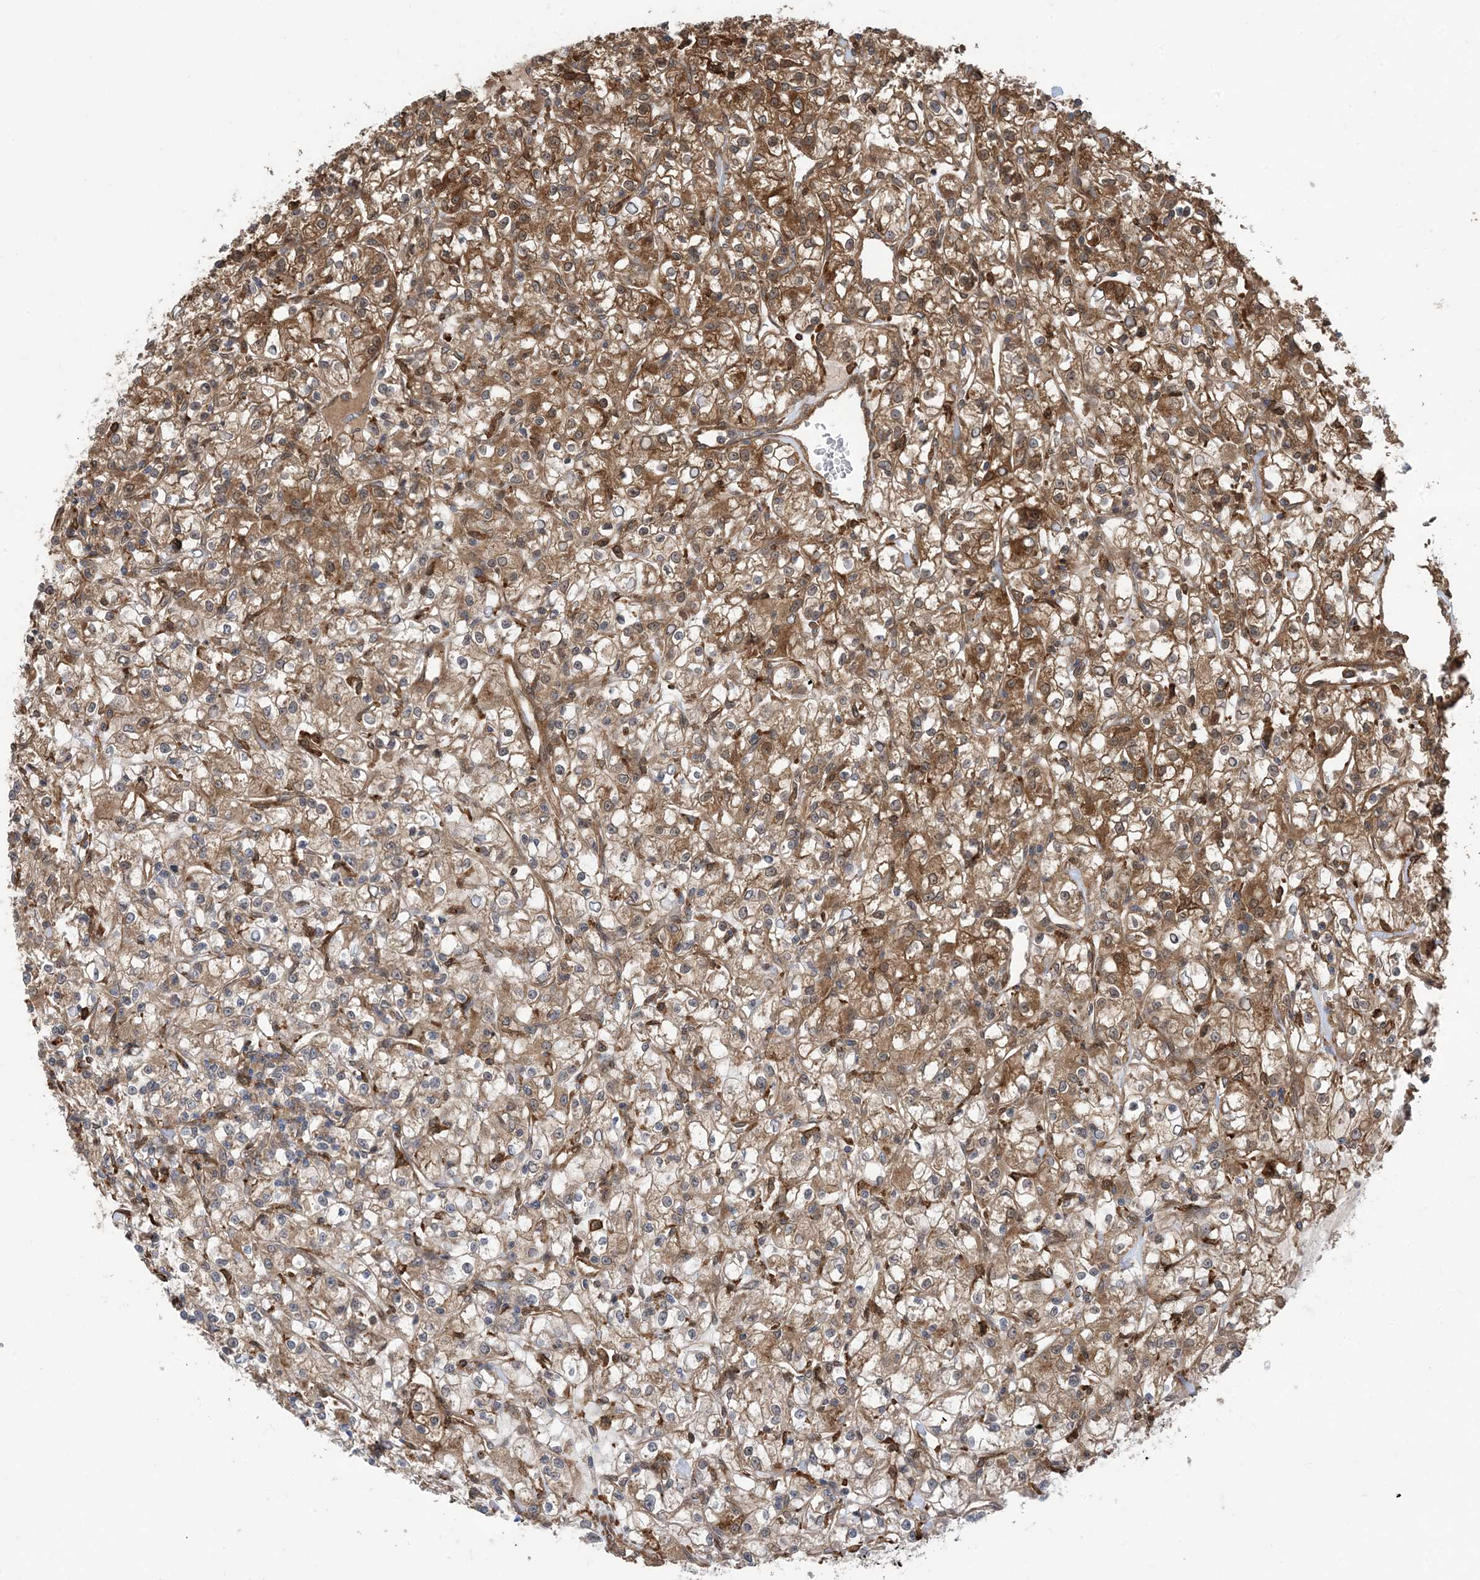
{"staining": {"intensity": "moderate", "quantity": "25%-75%", "location": "cytoplasmic/membranous"}, "tissue": "renal cancer", "cell_type": "Tumor cells", "image_type": "cancer", "snomed": [{"axis": "morphology", "description": "Adenocarcinoma, NOS"}, {"axis": "topography", "description": "Kidney"}], "caption": "High-power microscopy captured an IHC photomicrograph of renal cancer, revealing moderate cytoplasmic/membranous positivity in about 25%-75% of tumor cells.", "gene": "HS1BP3", "patient": {"sex": "female", "age": 59}}